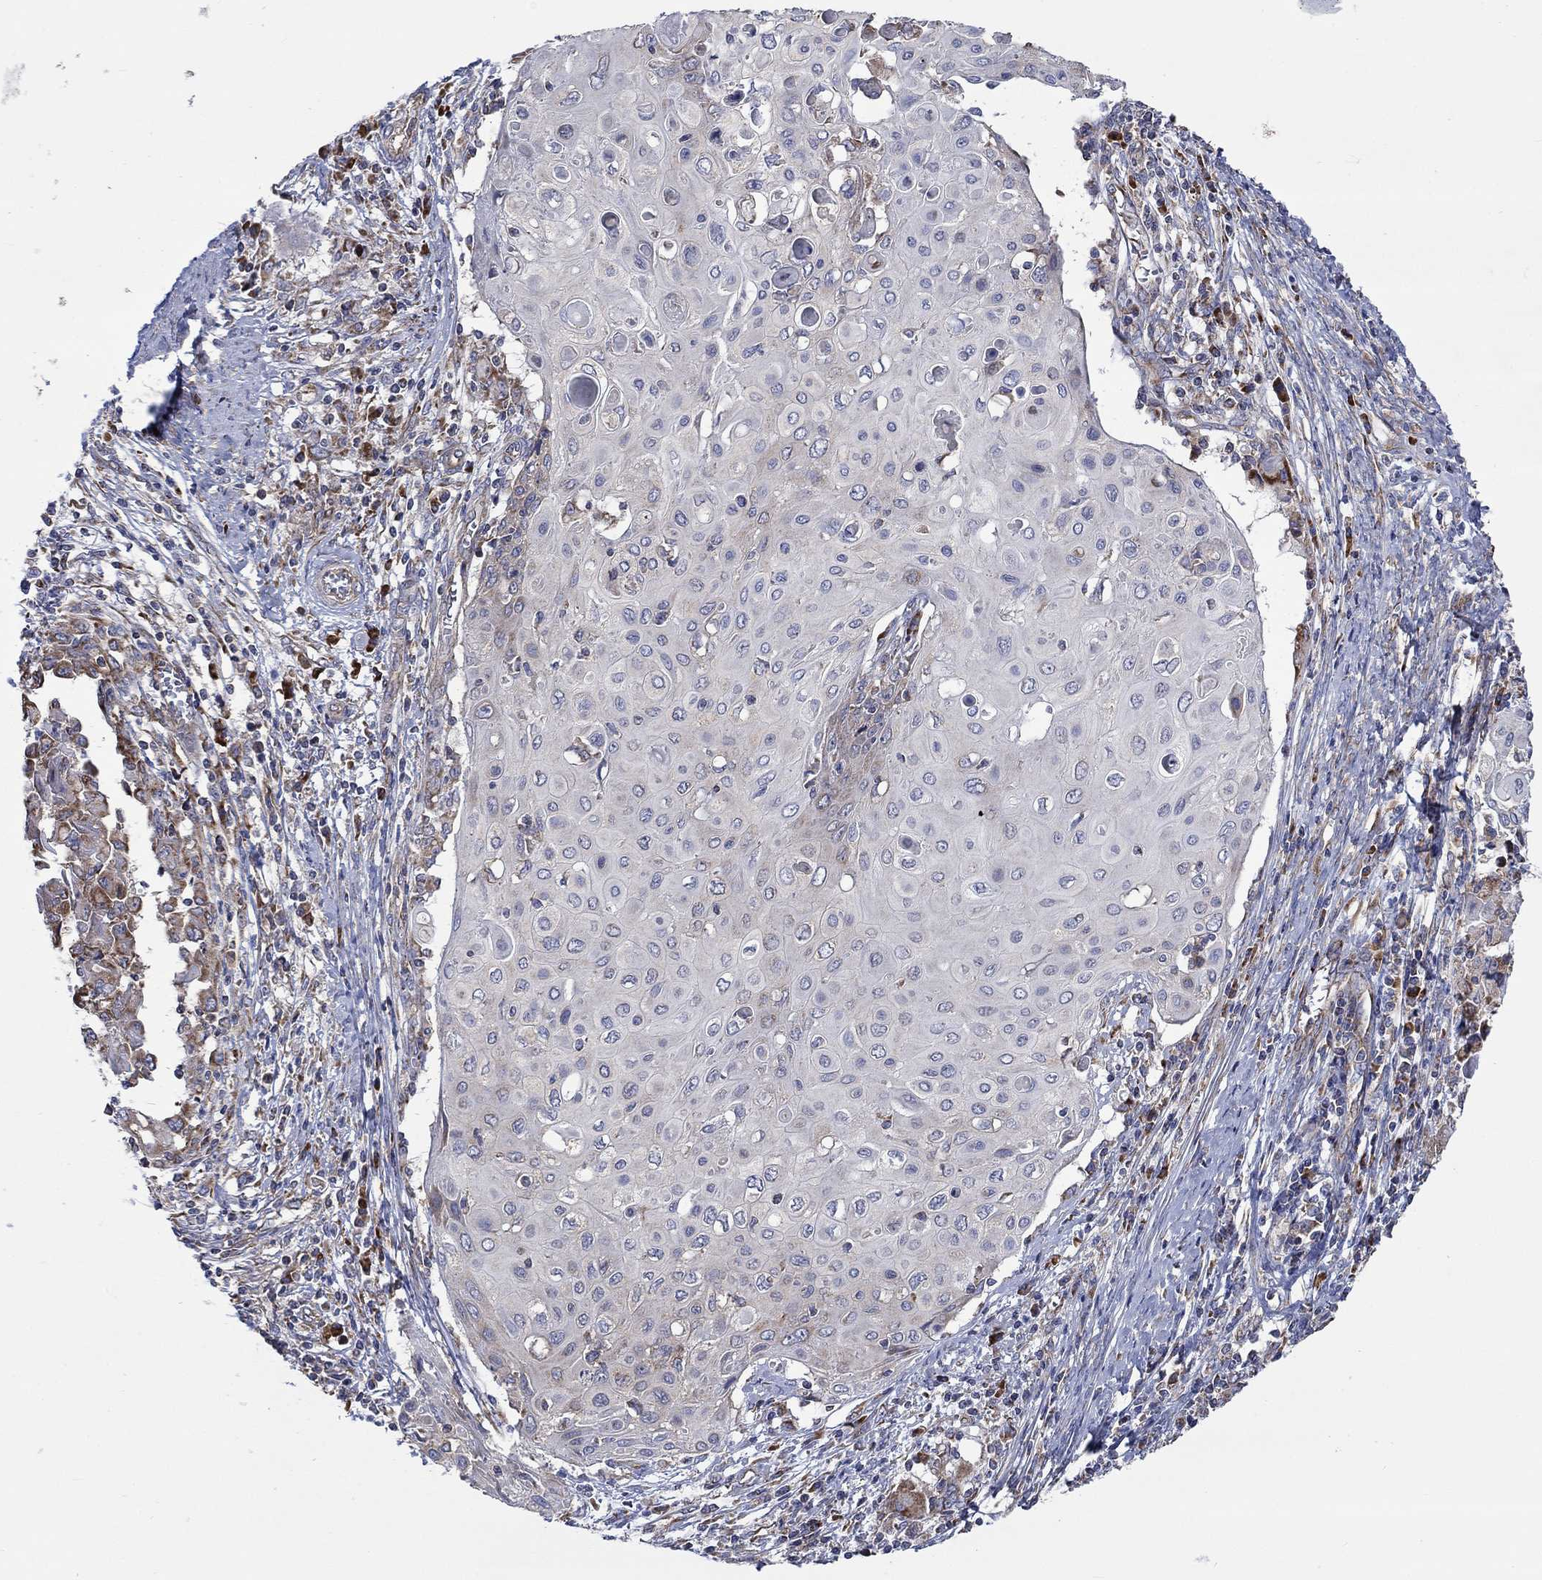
{"staining": {"intensity": "moderate", "quantity": "<25%", "location": "cytoplasmic/membranous"}, "tissue": "cervical cancer", "cell_type": "Tumor cells", "image_type": "cancer", "snomed": [{"axis": "morphology", "description": "Squamous cell carcinoma, NOS"}, {"axis": "topography", "description": "Cervix"}], "caption": "Protein staining of squamous cell carcinoma (cervical) tissue exhibits moderate cytoplasmic/membranous staining in approximately <25% of tumor cells.", "gene": "RPLP0", "patient": {"sex": "female", "age": 39}}